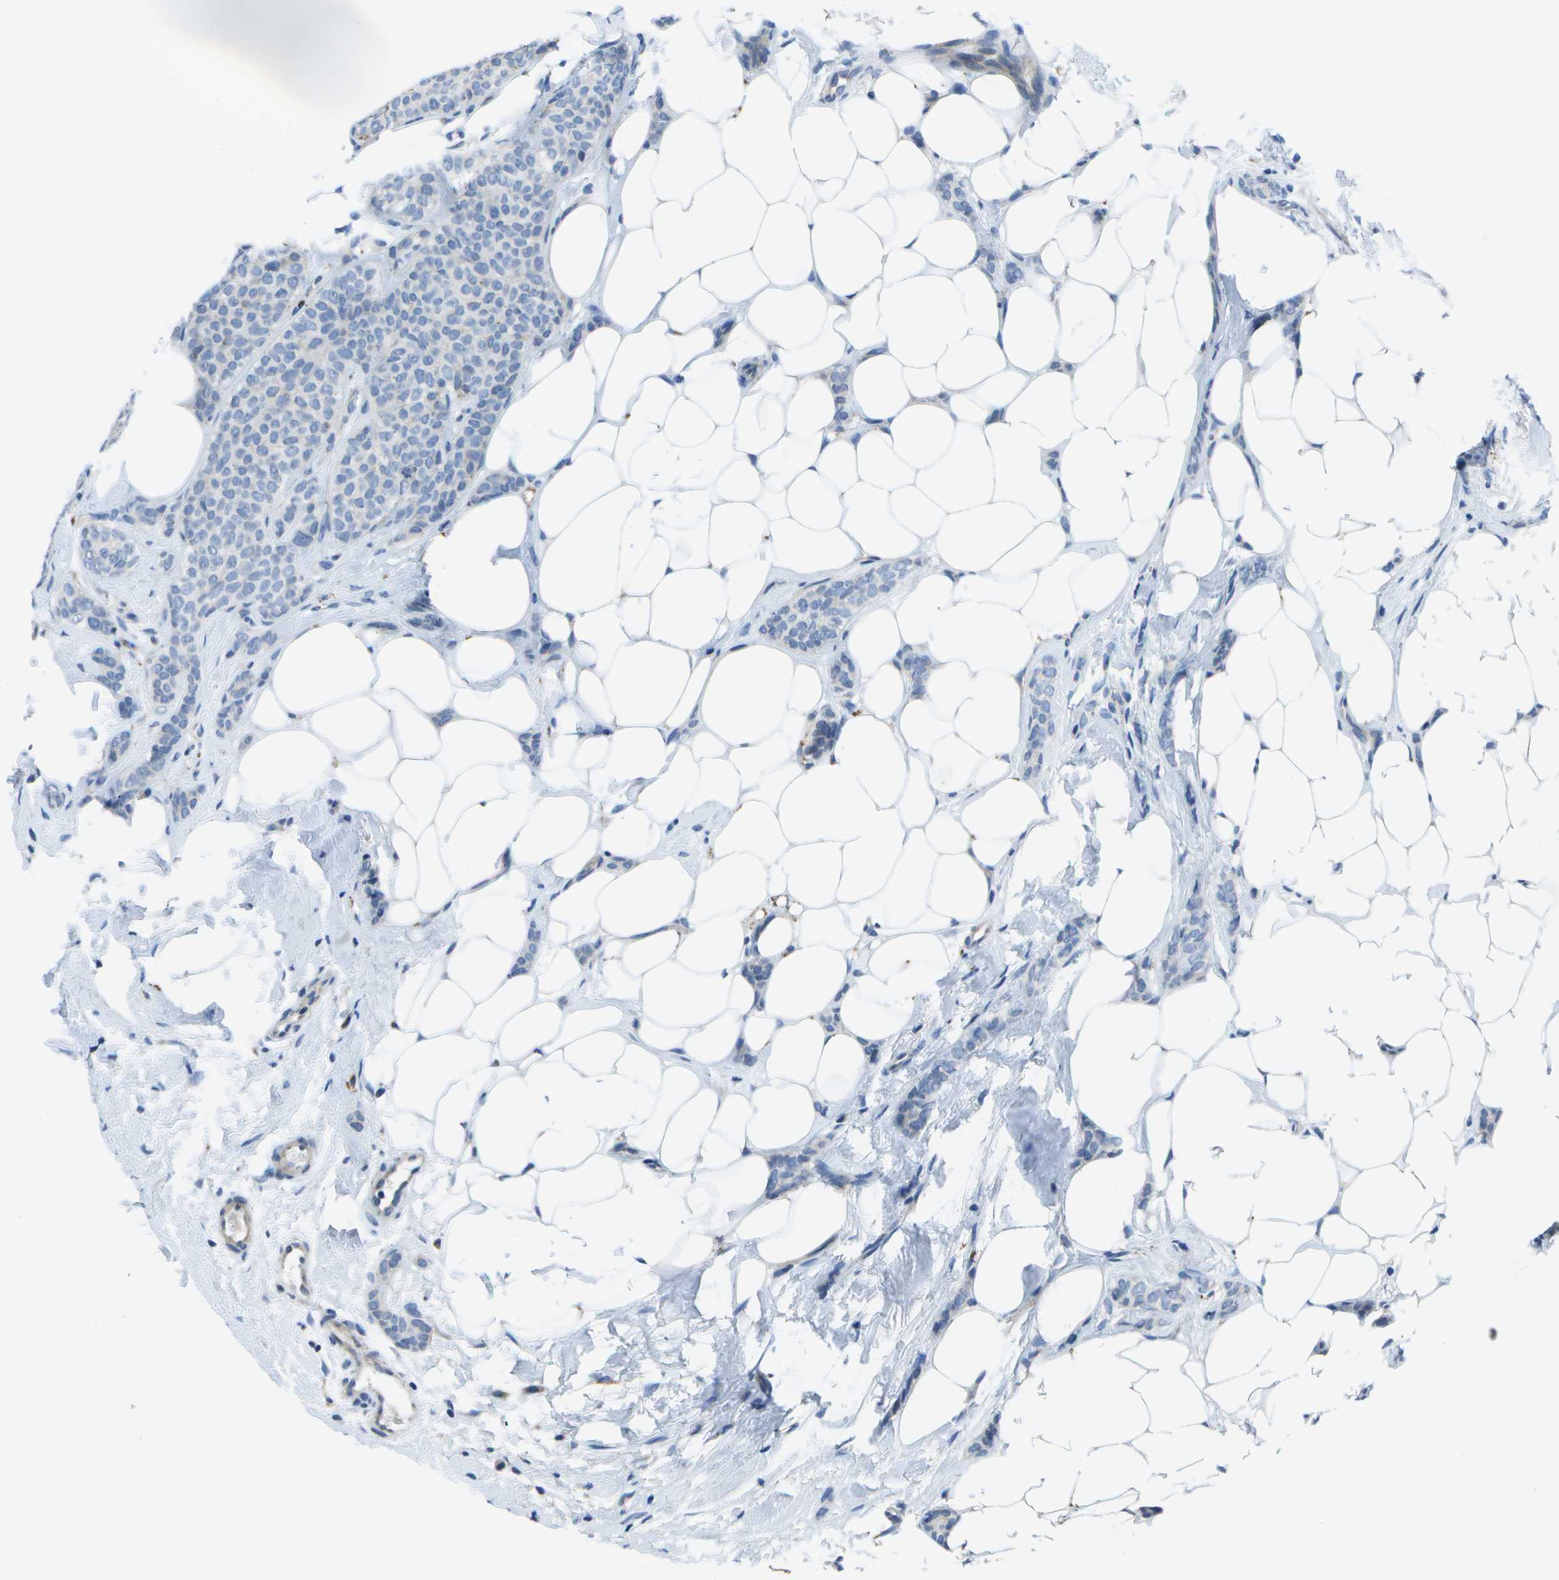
{"staining": {"intensity": "negative", "quantity": "none", "location": "none"}, "tissue": "breast cancer", "cell_type": "Tumor cells", "image_type": "cancer", "snomed": [{"axis": "morphology", "description": "Lobular carcinoma"}, {"axis": "topography", "description": "Skin"}, {"axis": "topography", "description": "Breast"}], "caption": "Immunohistochemistry micrograph of neoplastic tissue: human breast lobular carcinoma stained with DAB demonstrates no significant protein staining in tumor cells. (DAB (3,3'-diaminobenzidine) IHC visualized using brightfield microscopy, high magnification).", "gene": "DCT", "patient": {"sex": "female", "age": 46}}